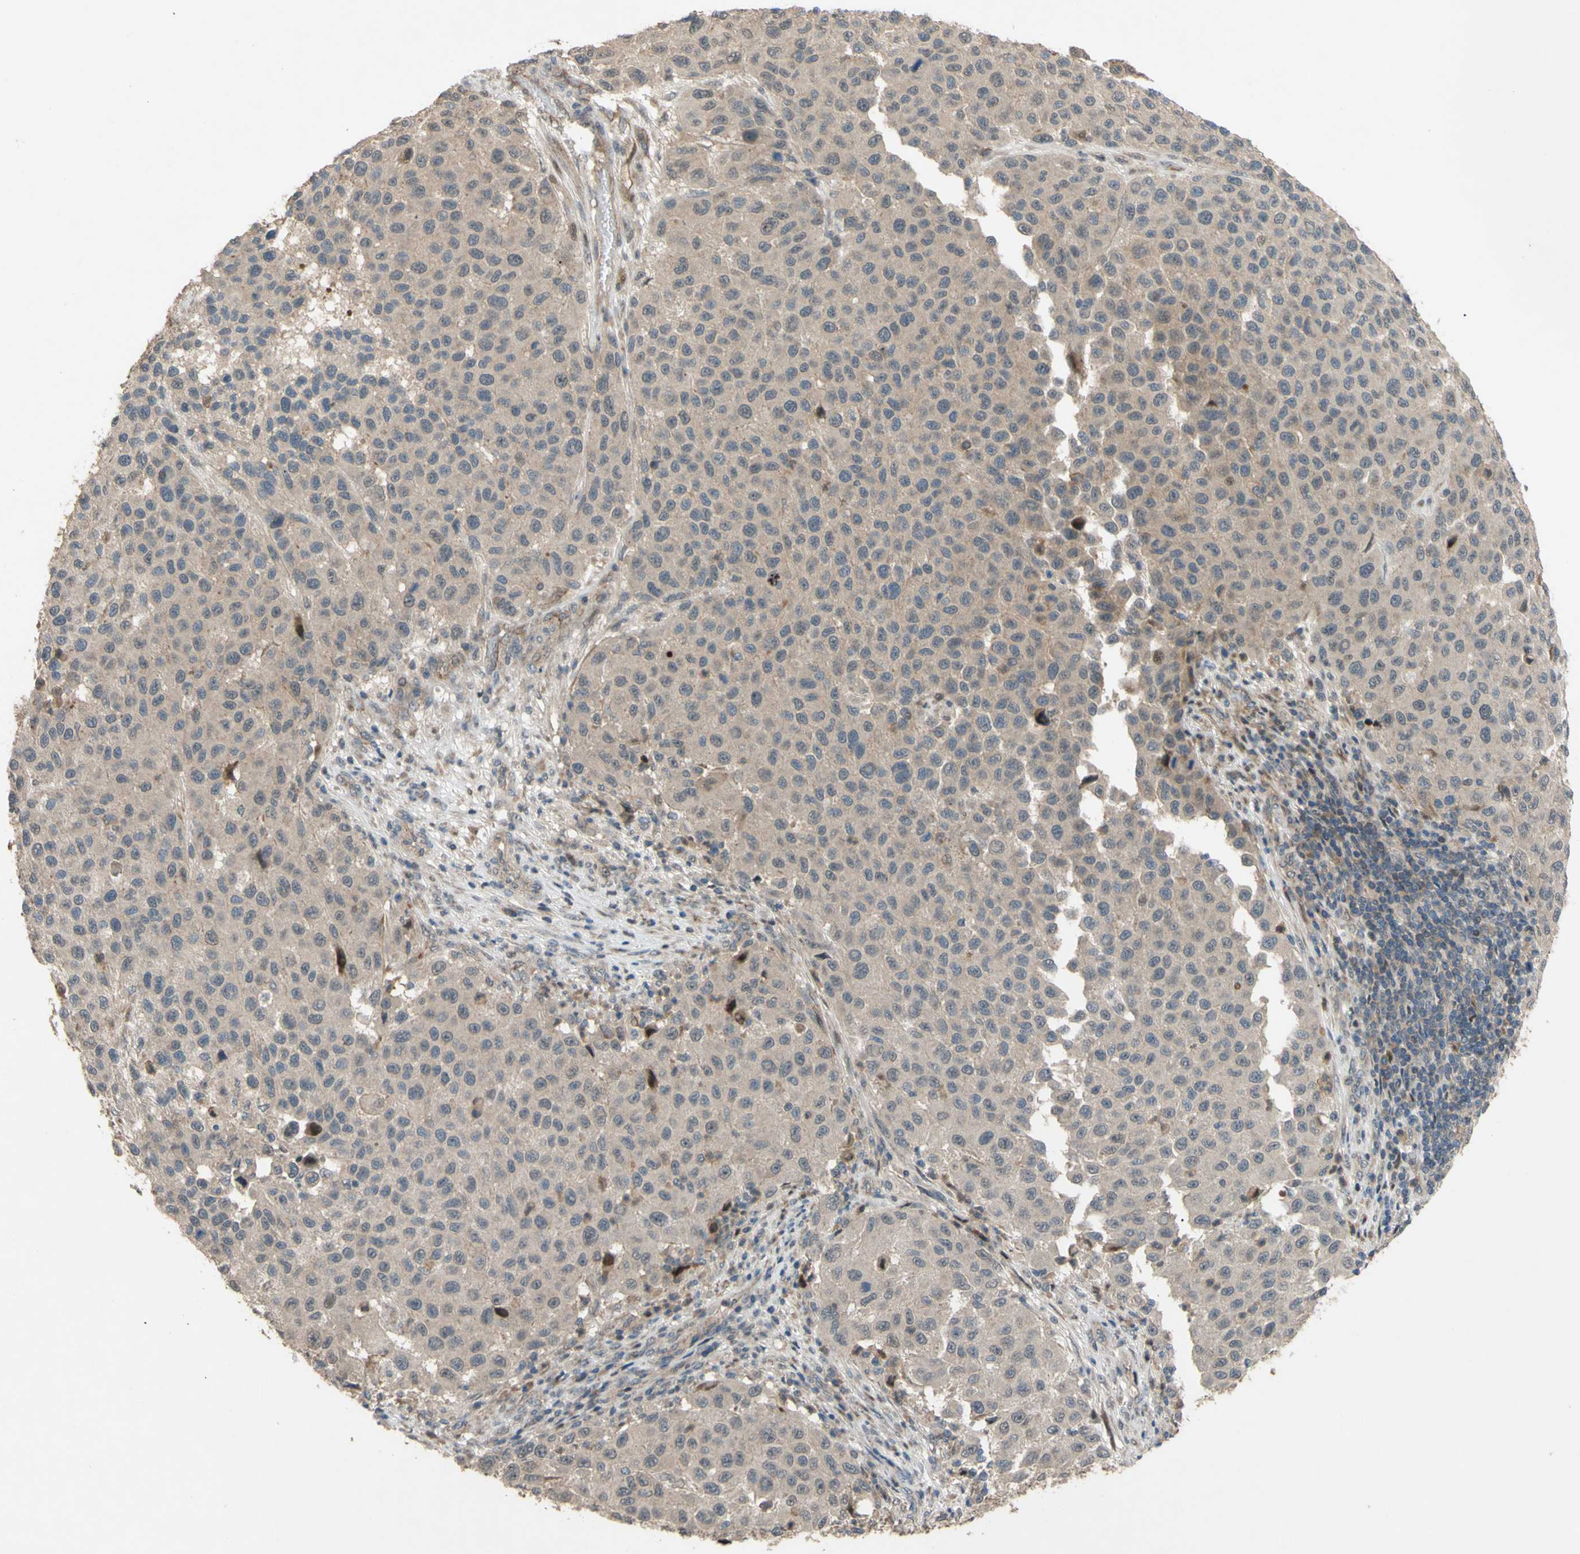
{"staining": {"intensity": "weak", "quantity": ">75%", "location": "cytoplasmic/membranous"}, "tissue": "melanoma", "cell_type": "Tumor cells", "image_type": "cancer", "snomed": [{"axis": "morphology", "description": "Malignant melanoma, Metastatic site"}, {"axis": "topography", "description": "Lymph node"}], "caption": "This is an image of immunohistochemistry (IHC) staining of malignant melanoma (metastatic site), which shows weak expression in the cytoplasmic/membranous of tumor cells.", "gene": "SHROOM4", "patient": {"sex": "male", "age": 61}}